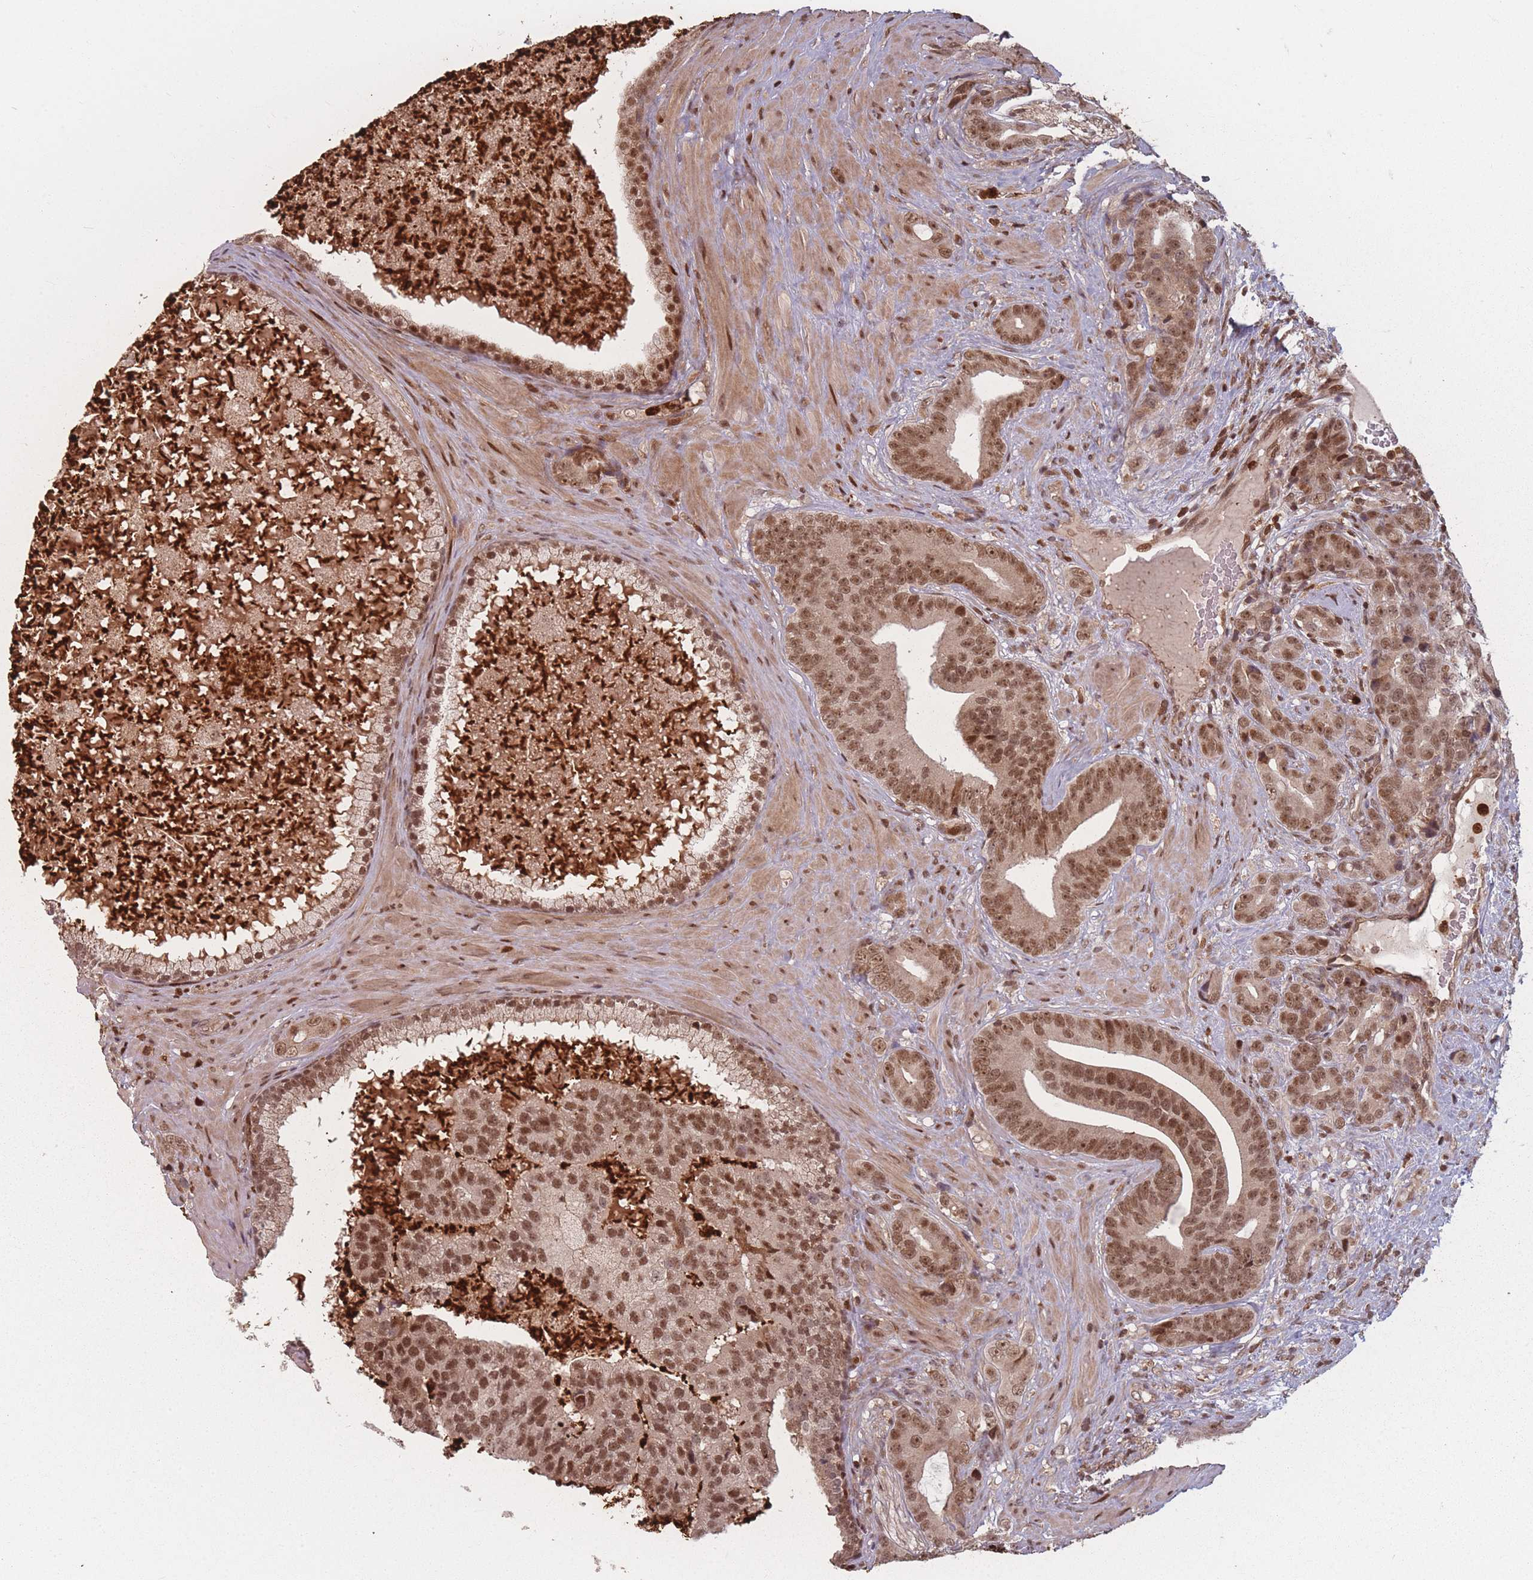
{"staining": {"intensity": "moderate", "quantity": ">75%", "location": "nuclear"}, "tissue": "prostate cancer", "cell_type": "Tumor cells", "image_type": "cancer", "snomed": [{"axis": "morphology", "description": "Adenocarcinoma, High grade"}, {"axis": "topography", "description": "Prostate"}], "caption": "Protein expression by immunohistochemistry (IHC) reveals moderate nuclear expression in about >75% of tumor cells in prostate high-grade adenocarcinoma.", "gene": "WDR55", "patient": {"sex": "male", "age": 55}}